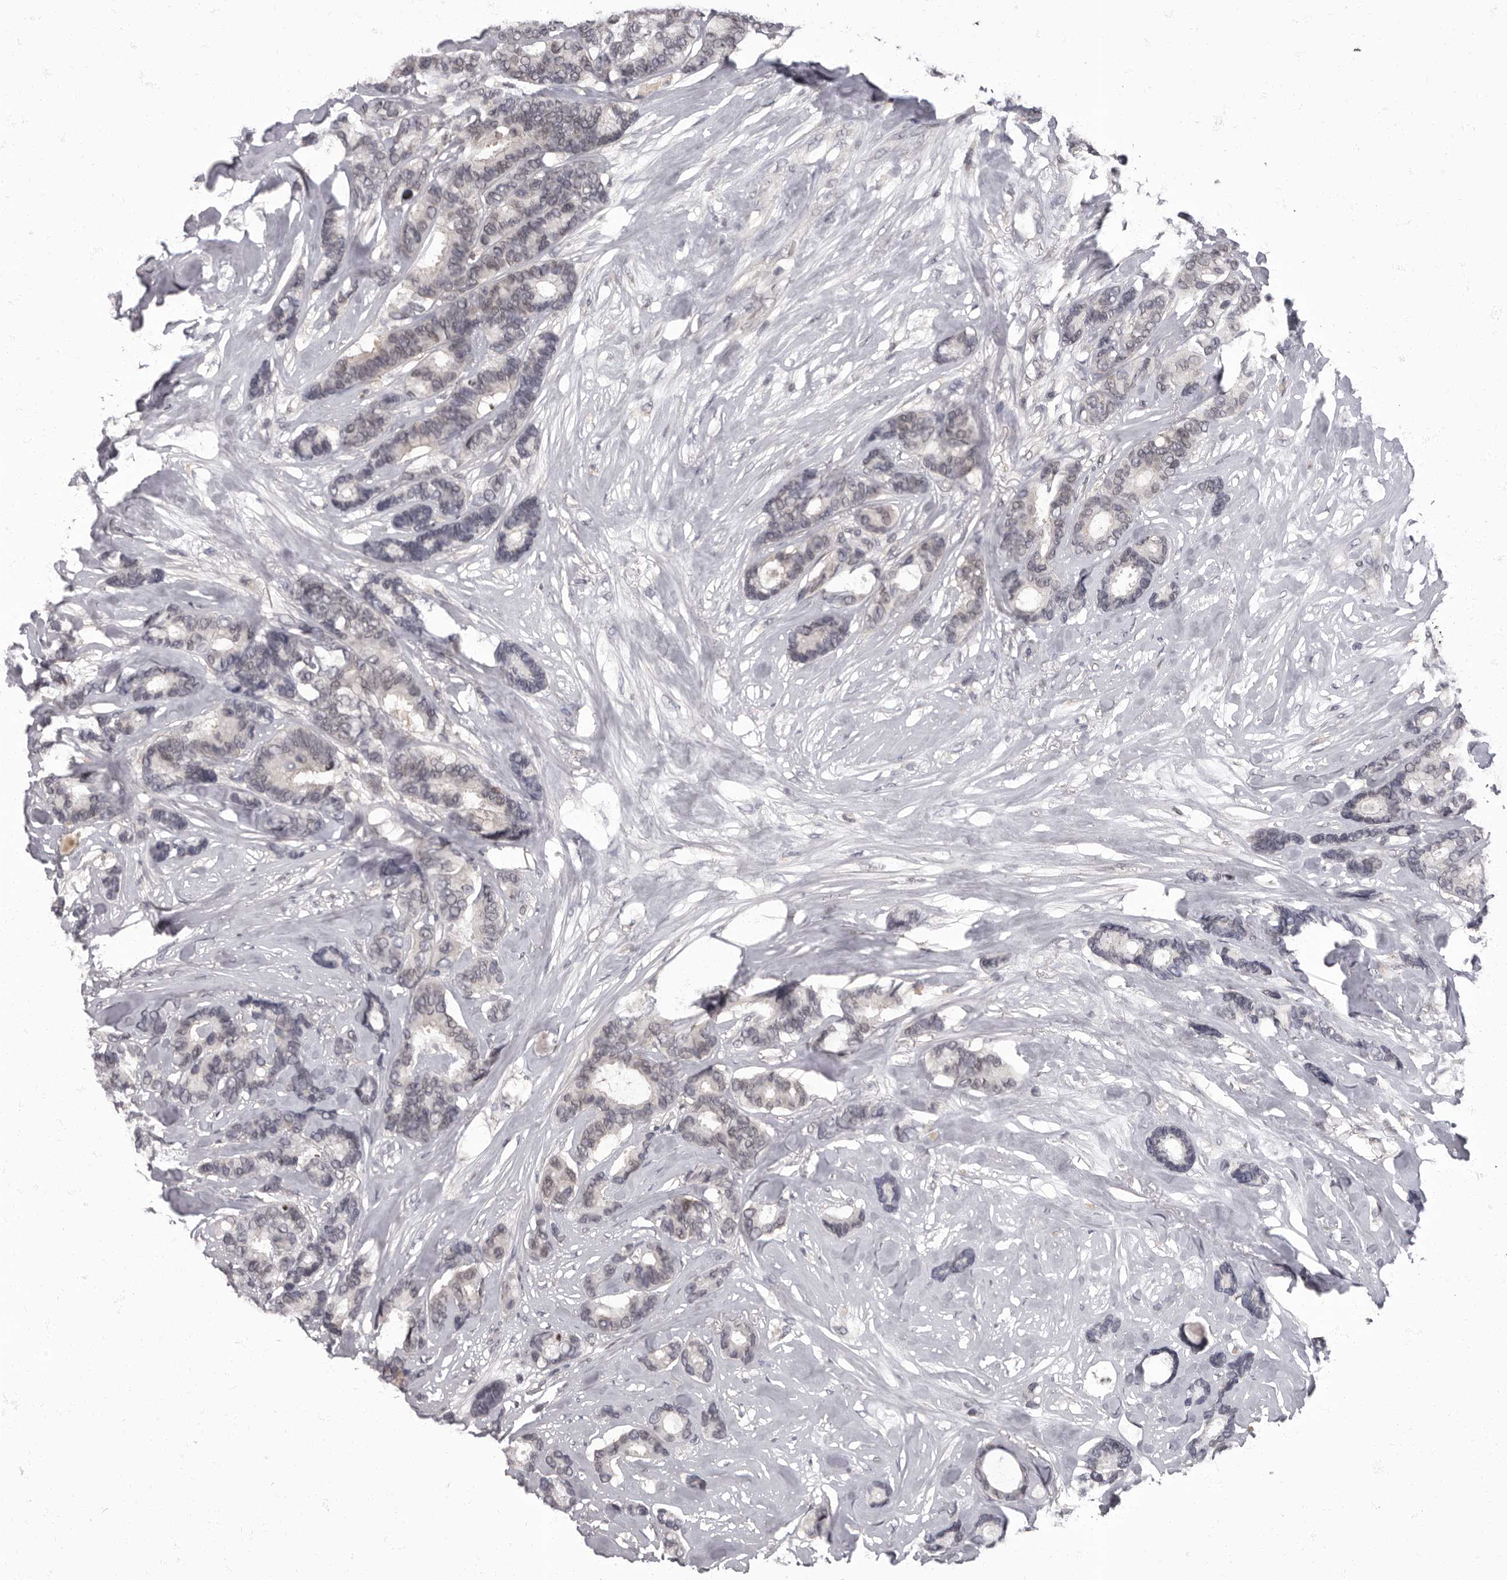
{"staining": {"intensity": "weak", "quantity": "<25%", "location": "nuclear"}, "tissue": "breast cancer", "cell_type": "Tumor cells", "image_type": "cancer", "snomed": [{"axis": "morphology", "description": "Duct carcinoma"}, {"axis": "topography", "description": "Breast"}], "caption": "Human breast intraductal carcinoma stained for a protein using immunohistochemistry (IHC) demonstrates no staining in tumor cells.", "gene": "C1orf50", "patient": {"sex": "female", "age": 87}}